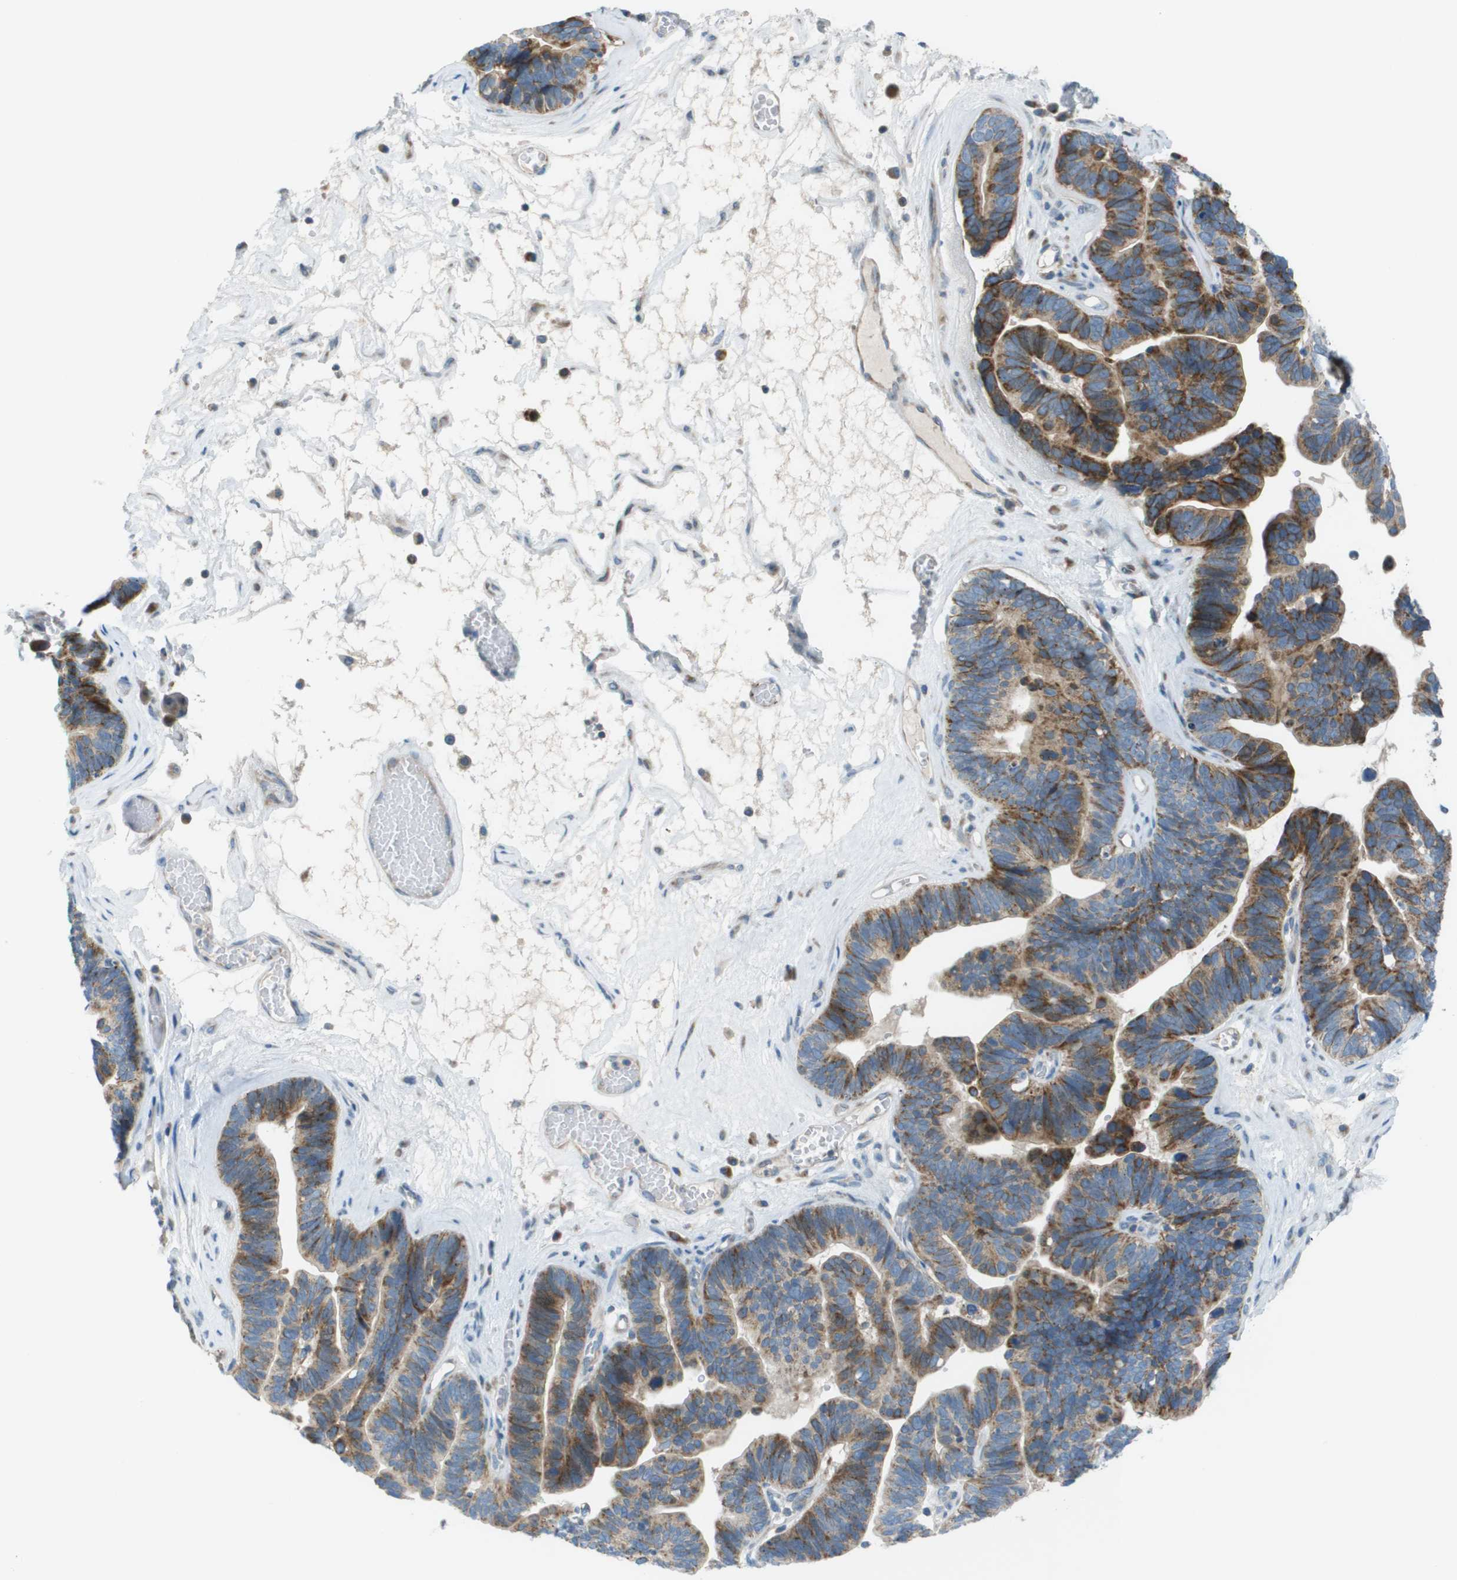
{"staining": {"intensity": "strong", "quantity": ">75%", "location": "cytoplasmic/membranous"}, "tissue": "ovarian cancer", "cell_type": "Tumor cells", "image_type": "cancer", "snomed": [{"axis": "morphology", "description": "Cystadenocarcinoma, serous, NOS"}, {"axis": "topography", "description": "Ovary"}], "caption": "Human ovarian cancer stained with a protein marker demonstrates strong staining in tumor cells.", "gene": "GALNT6", "patient": {"sex": "female", "age": 56}}